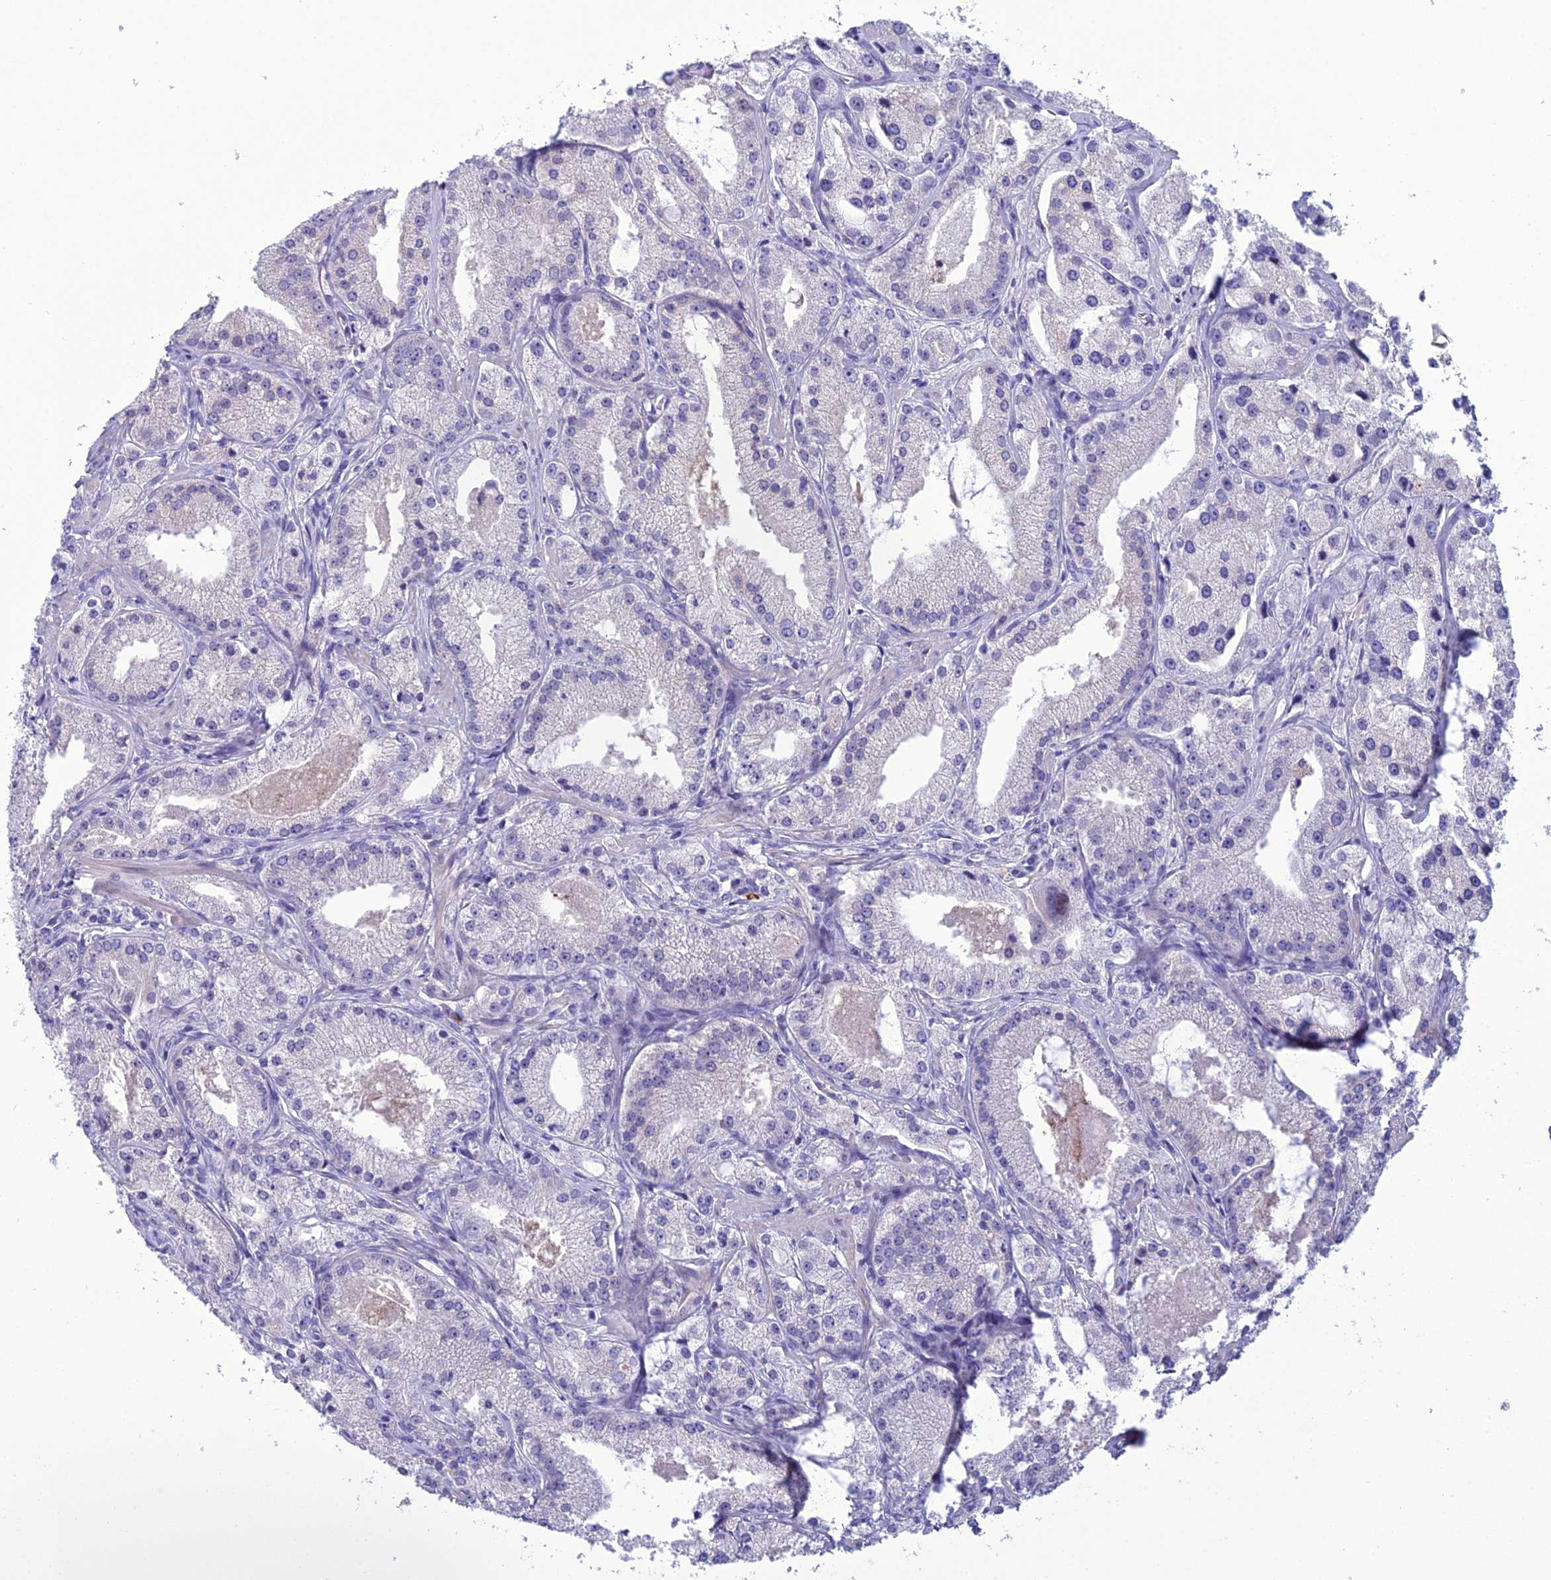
{"staining": {"intensity": "negative", "quantity": "none", "location": "none"}, "tissue": "prostate cancer", "cell_type": "Tumor cells", "image_type": "cancer", "snomed": [{"axis": "morphology", "description": "Adenocarcinoma, Low grade"}, {"axis": "topography", "description": "Prostate"}], "caption": "The photomicrograph displays no staining of tumor cells in prostate low-grade adenocarcinoma.", "gene": "CRB2", "patient": {"sex": "male", "age": 69}}